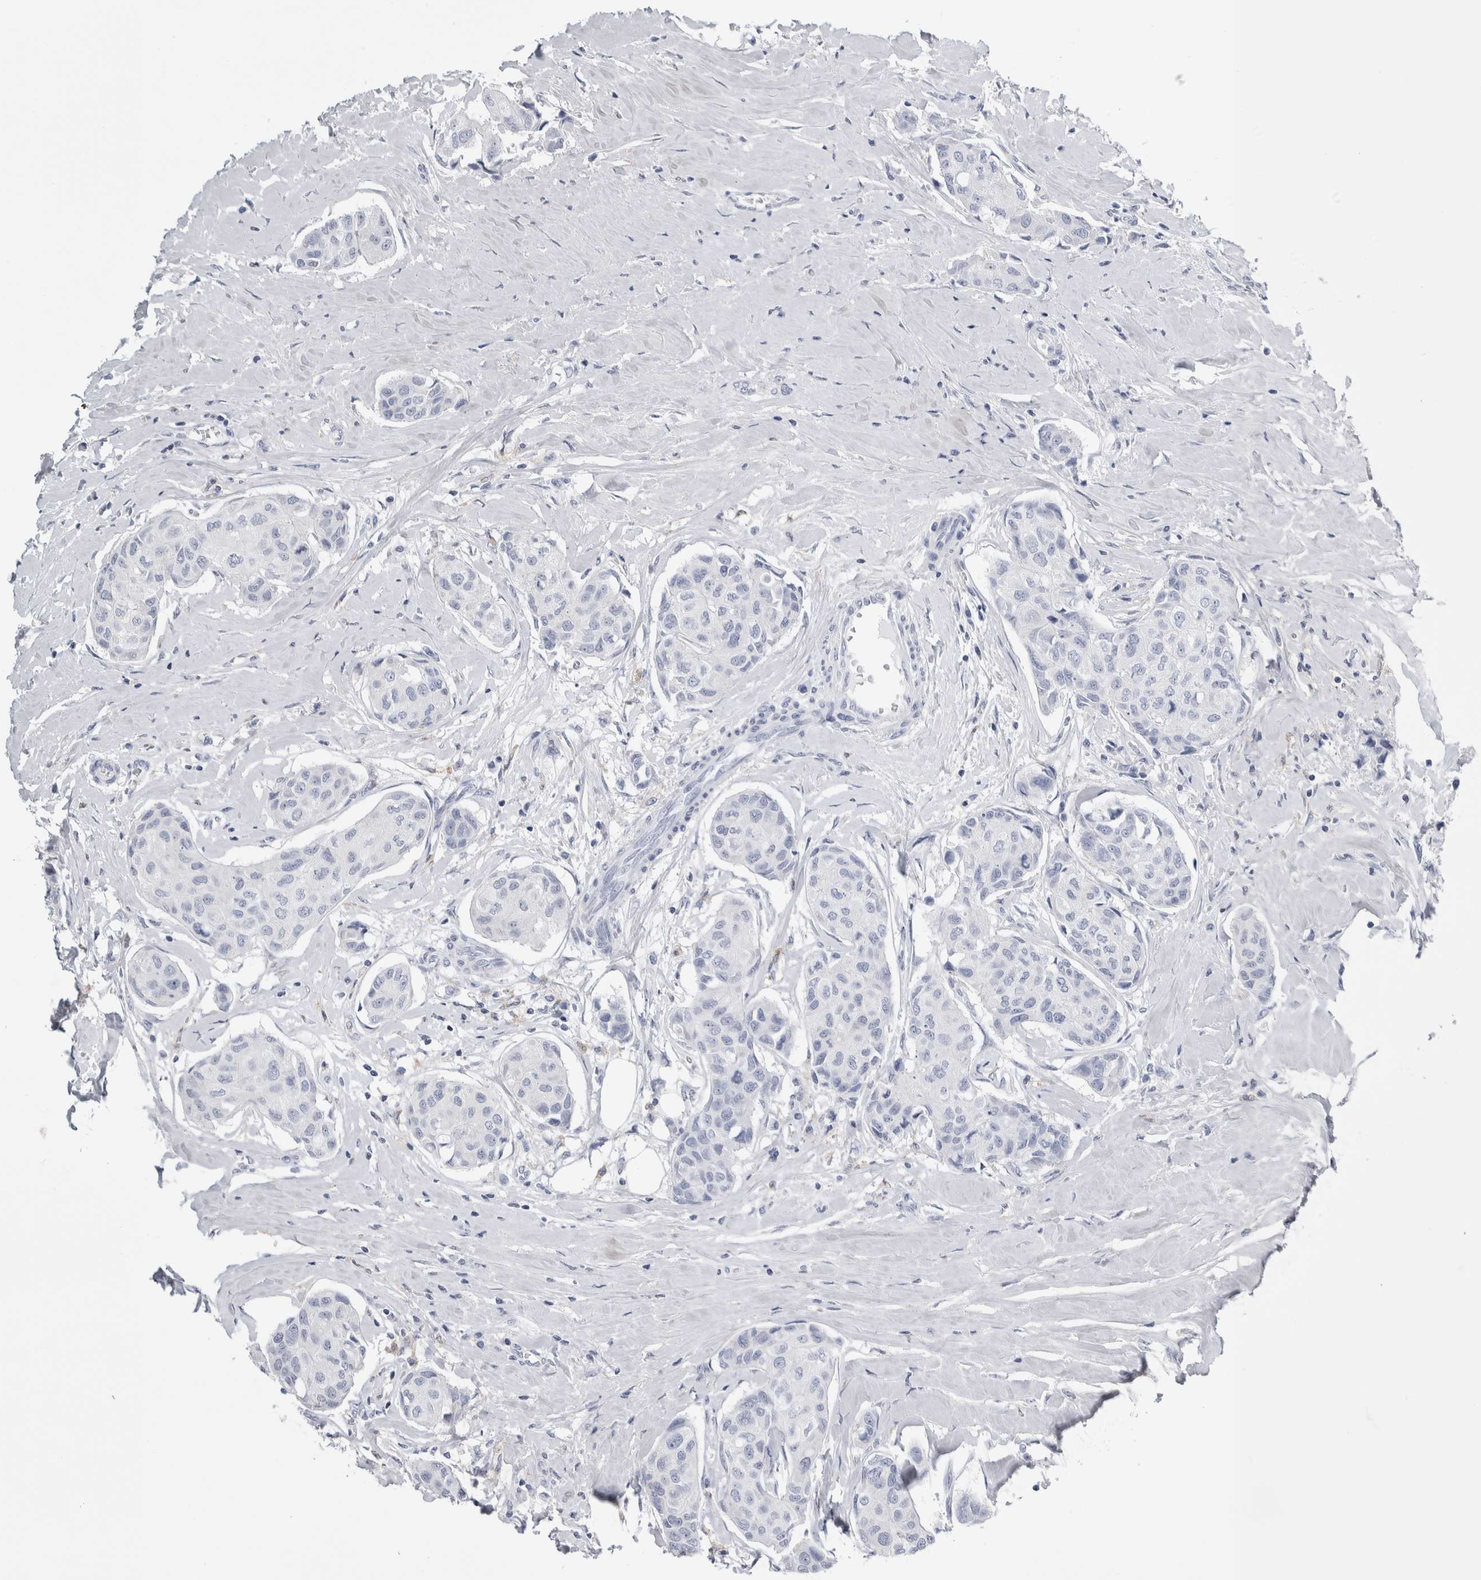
{"staining": {"intensity": "negative", "quantity": "none", "location": "none"}, "tissue": "breast cancer", "cell_type": "Tumor cells", "image_type": "cancer", "snomed": [{"axis": "morphology", "description": "Duct carcinoma"}, {"axis": "topography", "description": "Breast"}], "caption": "The immunohistochemistry (IHC) image has no significant expression in tumor cells of invasive ductal carcinoma (breast) tissue.", "gene": "SKAP2", "patient": {"sex": "female", "age": 80}}